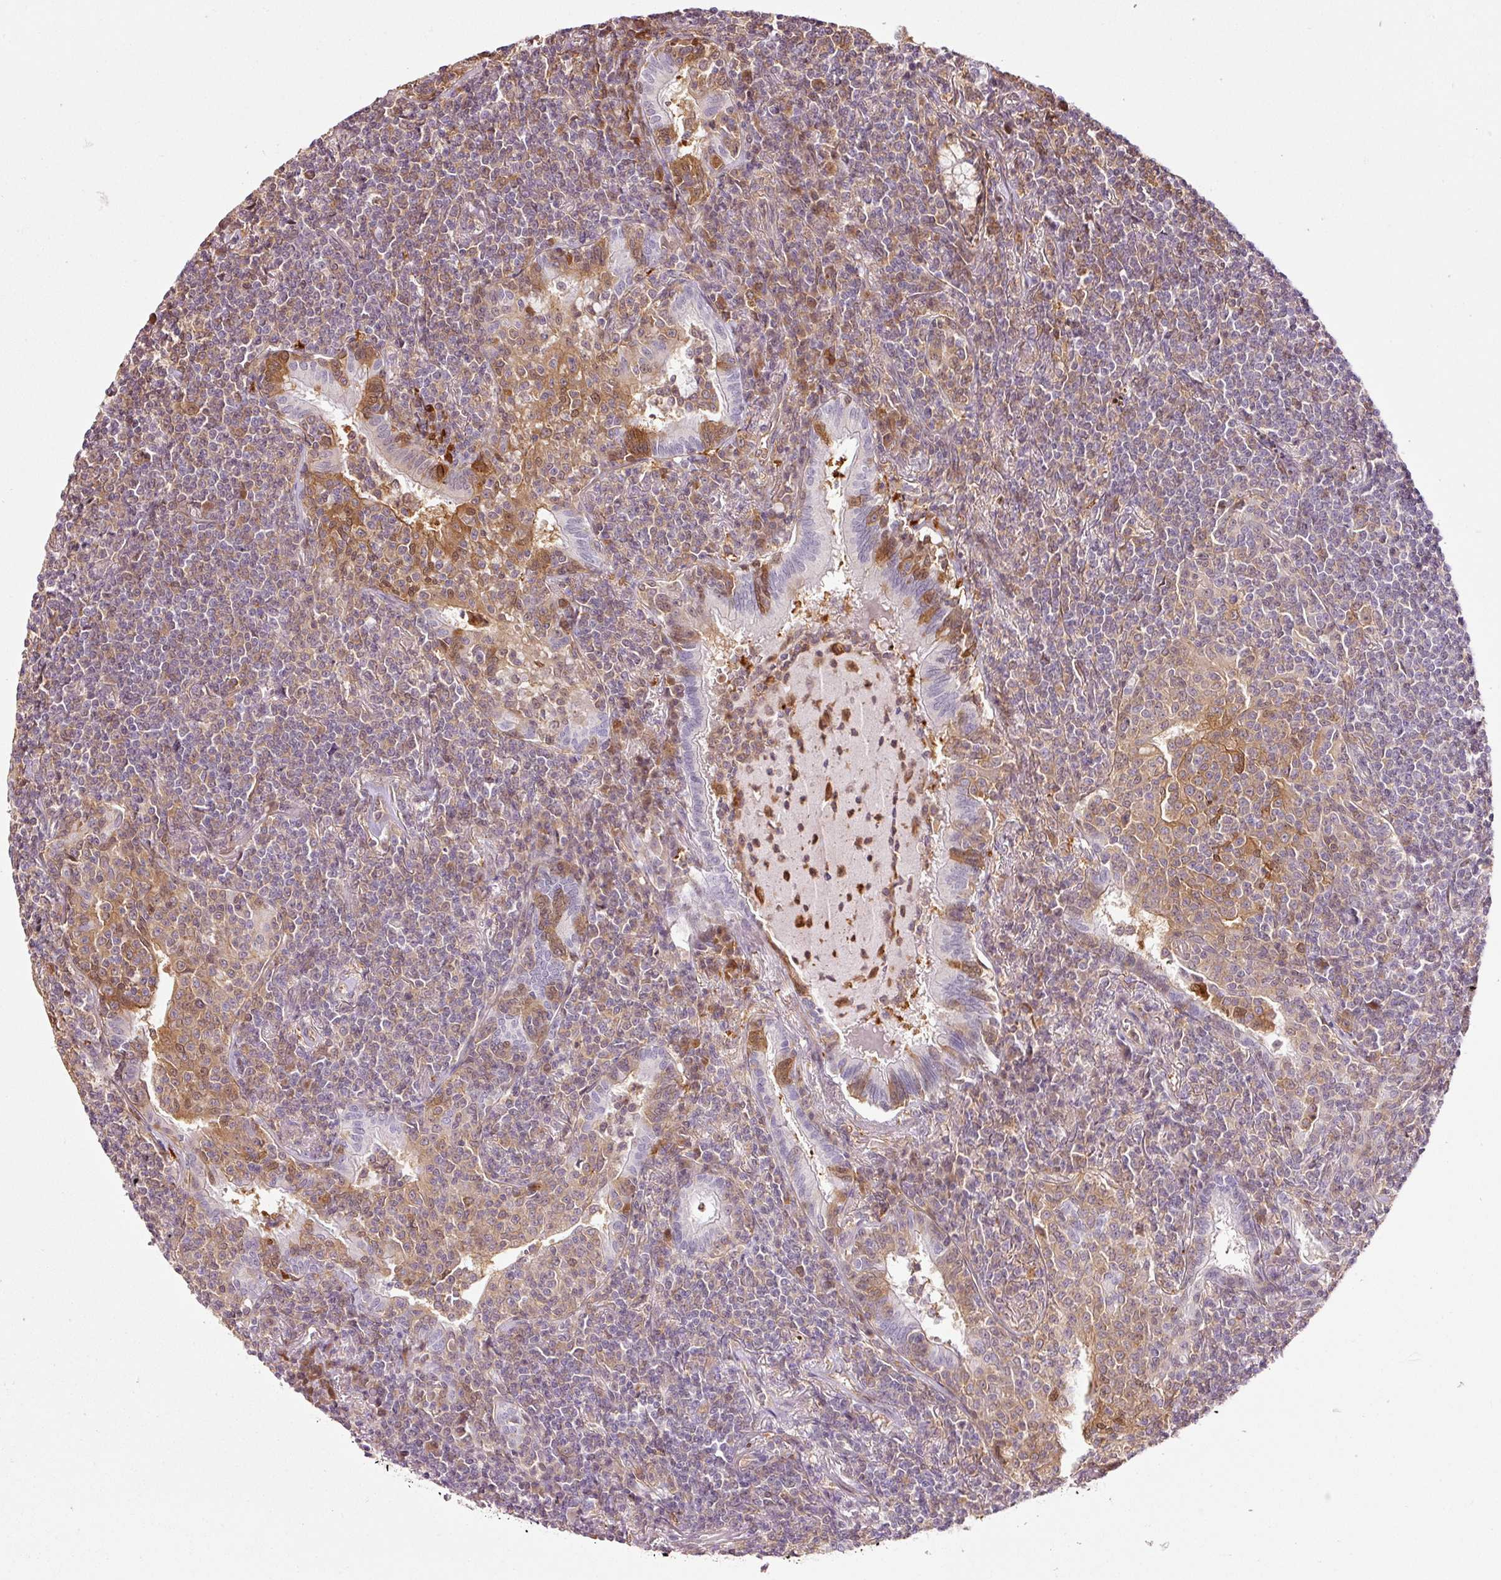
{"staining": {"intensity": "moderate", "quantity": "<25%", "location": "cytoplasmic/membranous"}, "tissue": "lymphoma", "cell_type": "Tumor cells", "image_type": "cancer", "snomed": [{"axis": "morphology", "description": "Malignant lymphoma, non-Hodgkin's type, Low grade"}, {"axis": "topography", "description": "Lung"}], "caption": "Immunohistochemical staining of human malignant lymphoma, non-Hodgkin's type (low-grade) reveals moderate cytoplasmic/membranous protein staining in approximately <25% of tumor cells. (brown staining indicates protein expression, while blue staining denotes nuclei).", "gene": "FBXL14", "patient": {"sex": "female", "age": 71}}